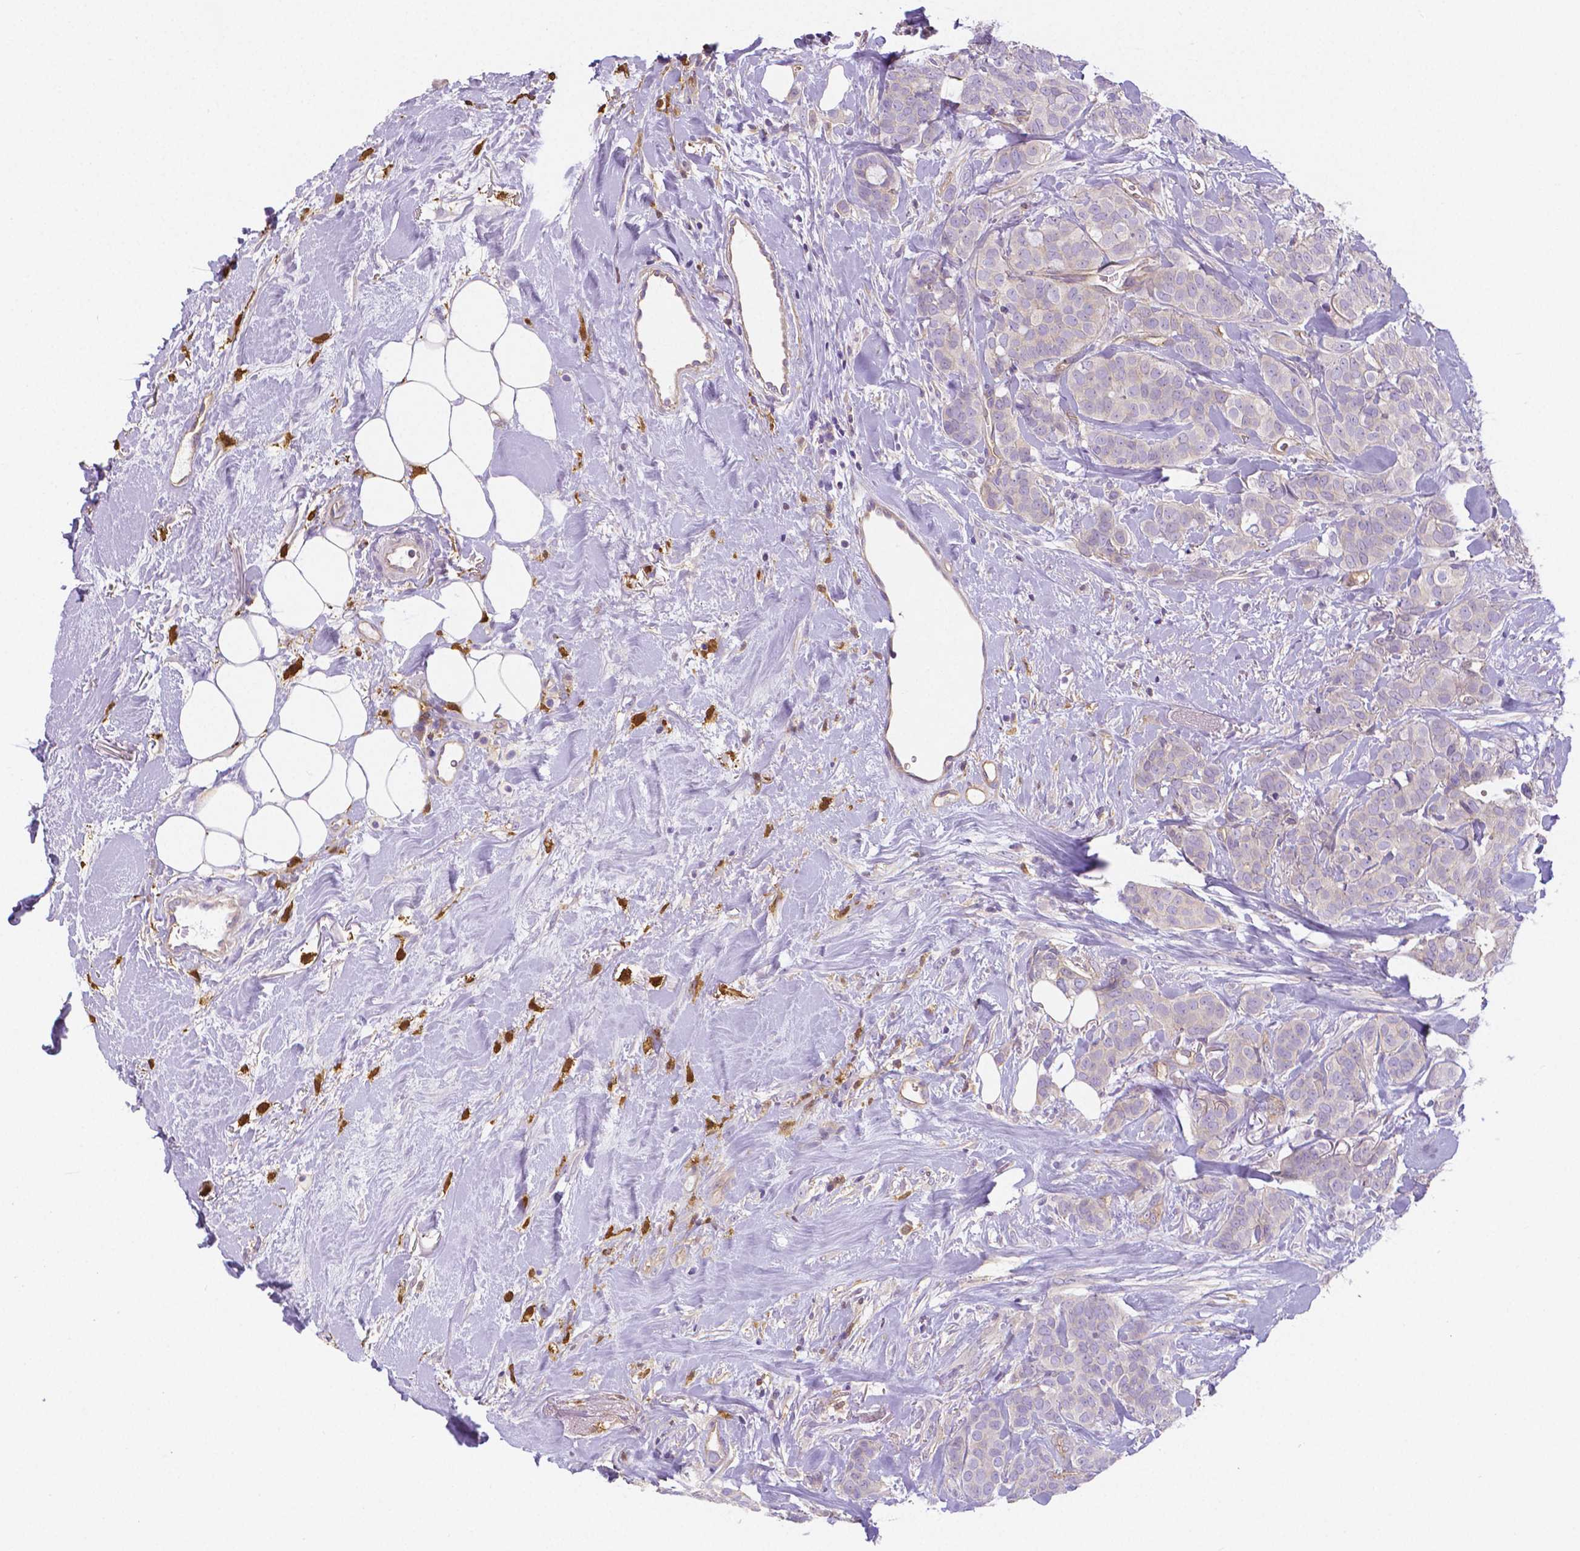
{"staining": {"intensity": "negative", "quantity": "none", "location": "none"}, "tissue": "breast cancer", "cell_type": "Tumor cells", "image_type": "cancer", "snomed": [{"axis": "morphology", "description": "Duct carcinoma"}, {"axis": "topography", "description": "Breast"}], "caption": "Tumor cells are negative for protein expression in human breast cancer.", "gene": "CRMP1", "patient": {"sex": "female", "age": 84}}